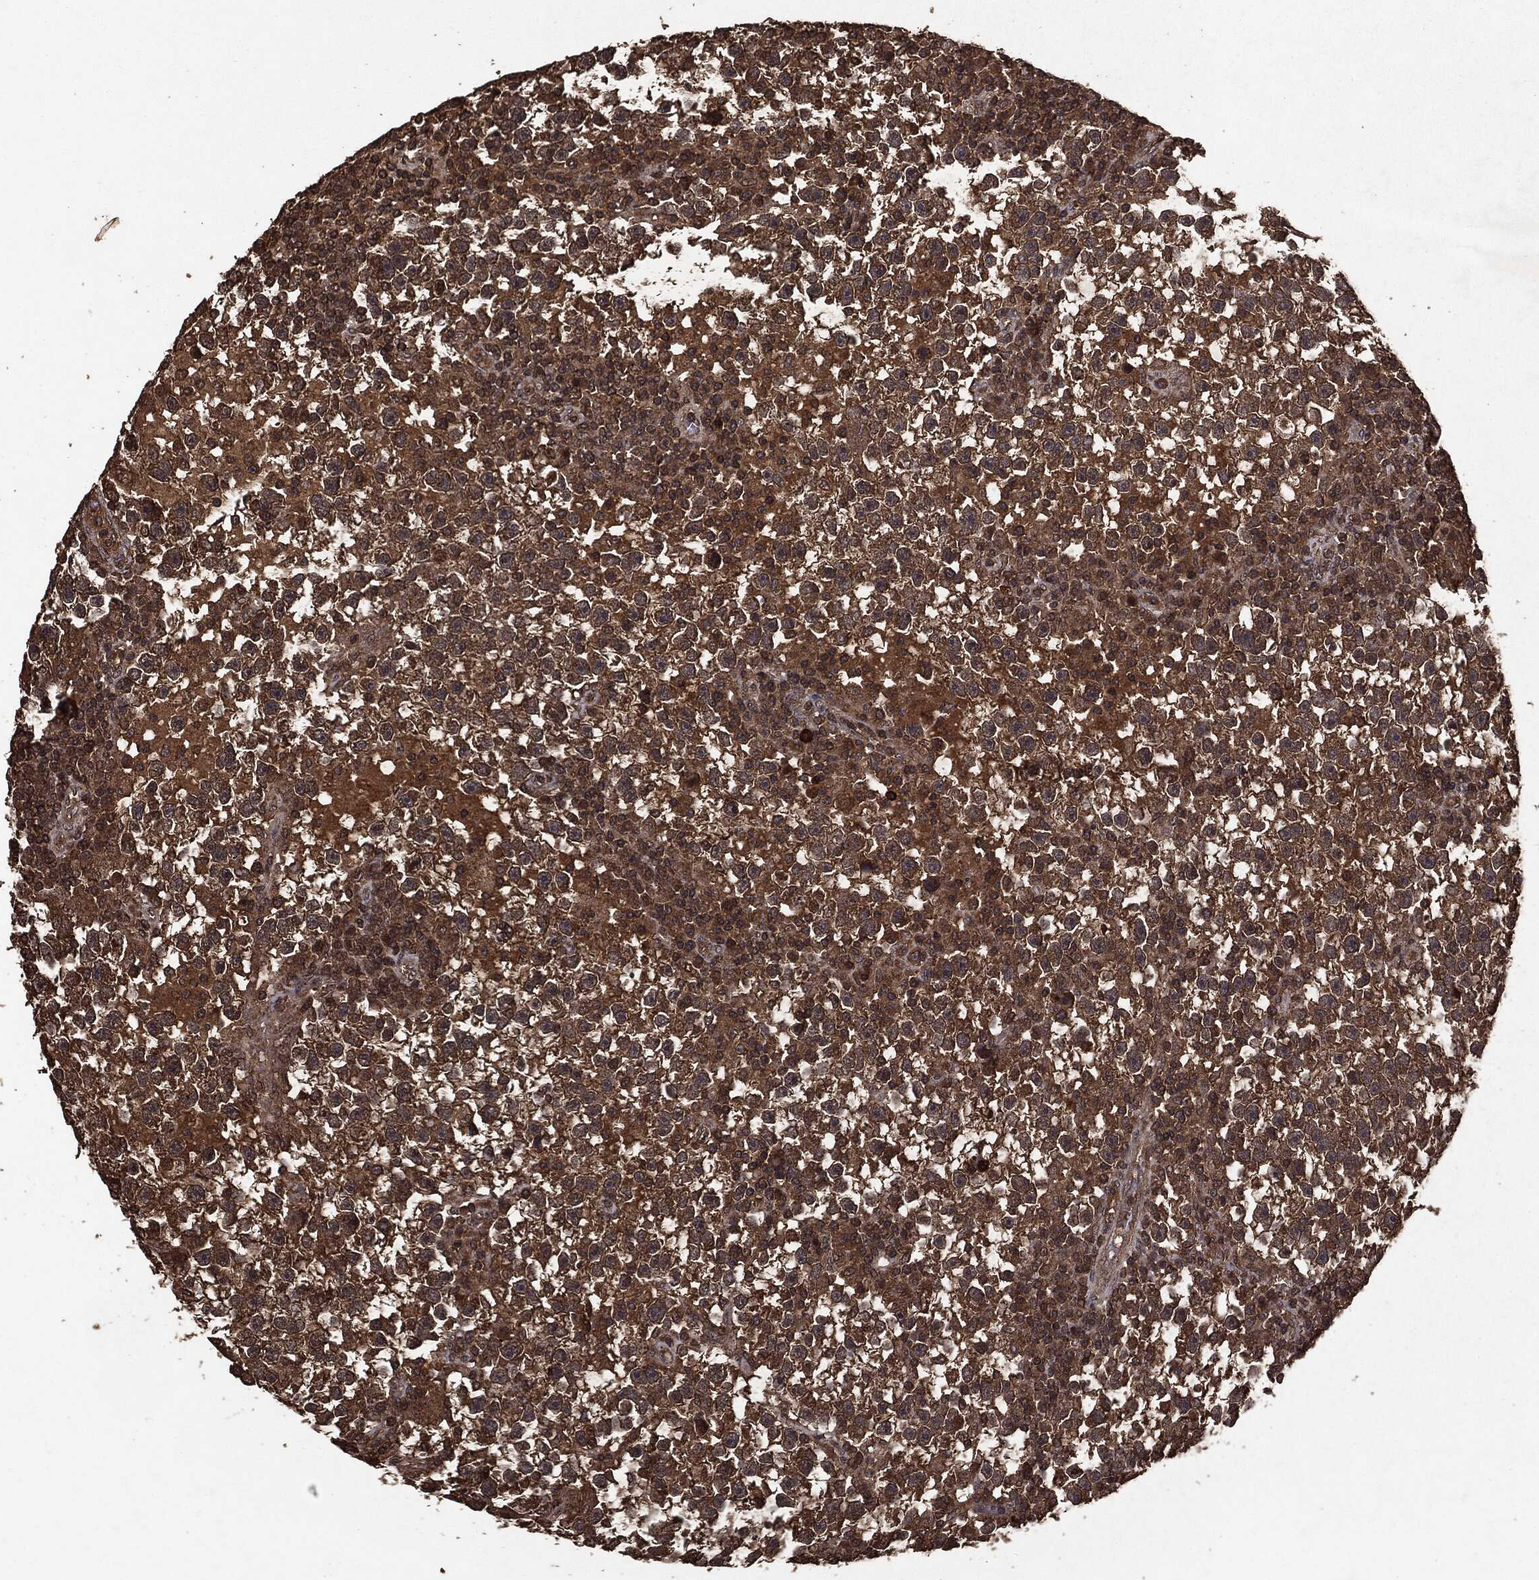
{"staining": {"intensity": "moderate", "quantity": ">75%", "location": "cytoplasmic/membranous"}, "tissue": "testis cancer", "cell_type": "Tumor cells", "image_type": "cancer", "snomed": [{"axis": "morphology", "description": "Seminoma, NOS"}, {"axis": "topography", "description": "Testis"}], "caption": "Immunohistochemical staining of seminoma (testis) shows medium levels of moderate cytoplasmic/membranous protein positivity in approximately >75% of tumor cells.", "gene": "NME1", "patient": {"sex": "male", "age": 47}}